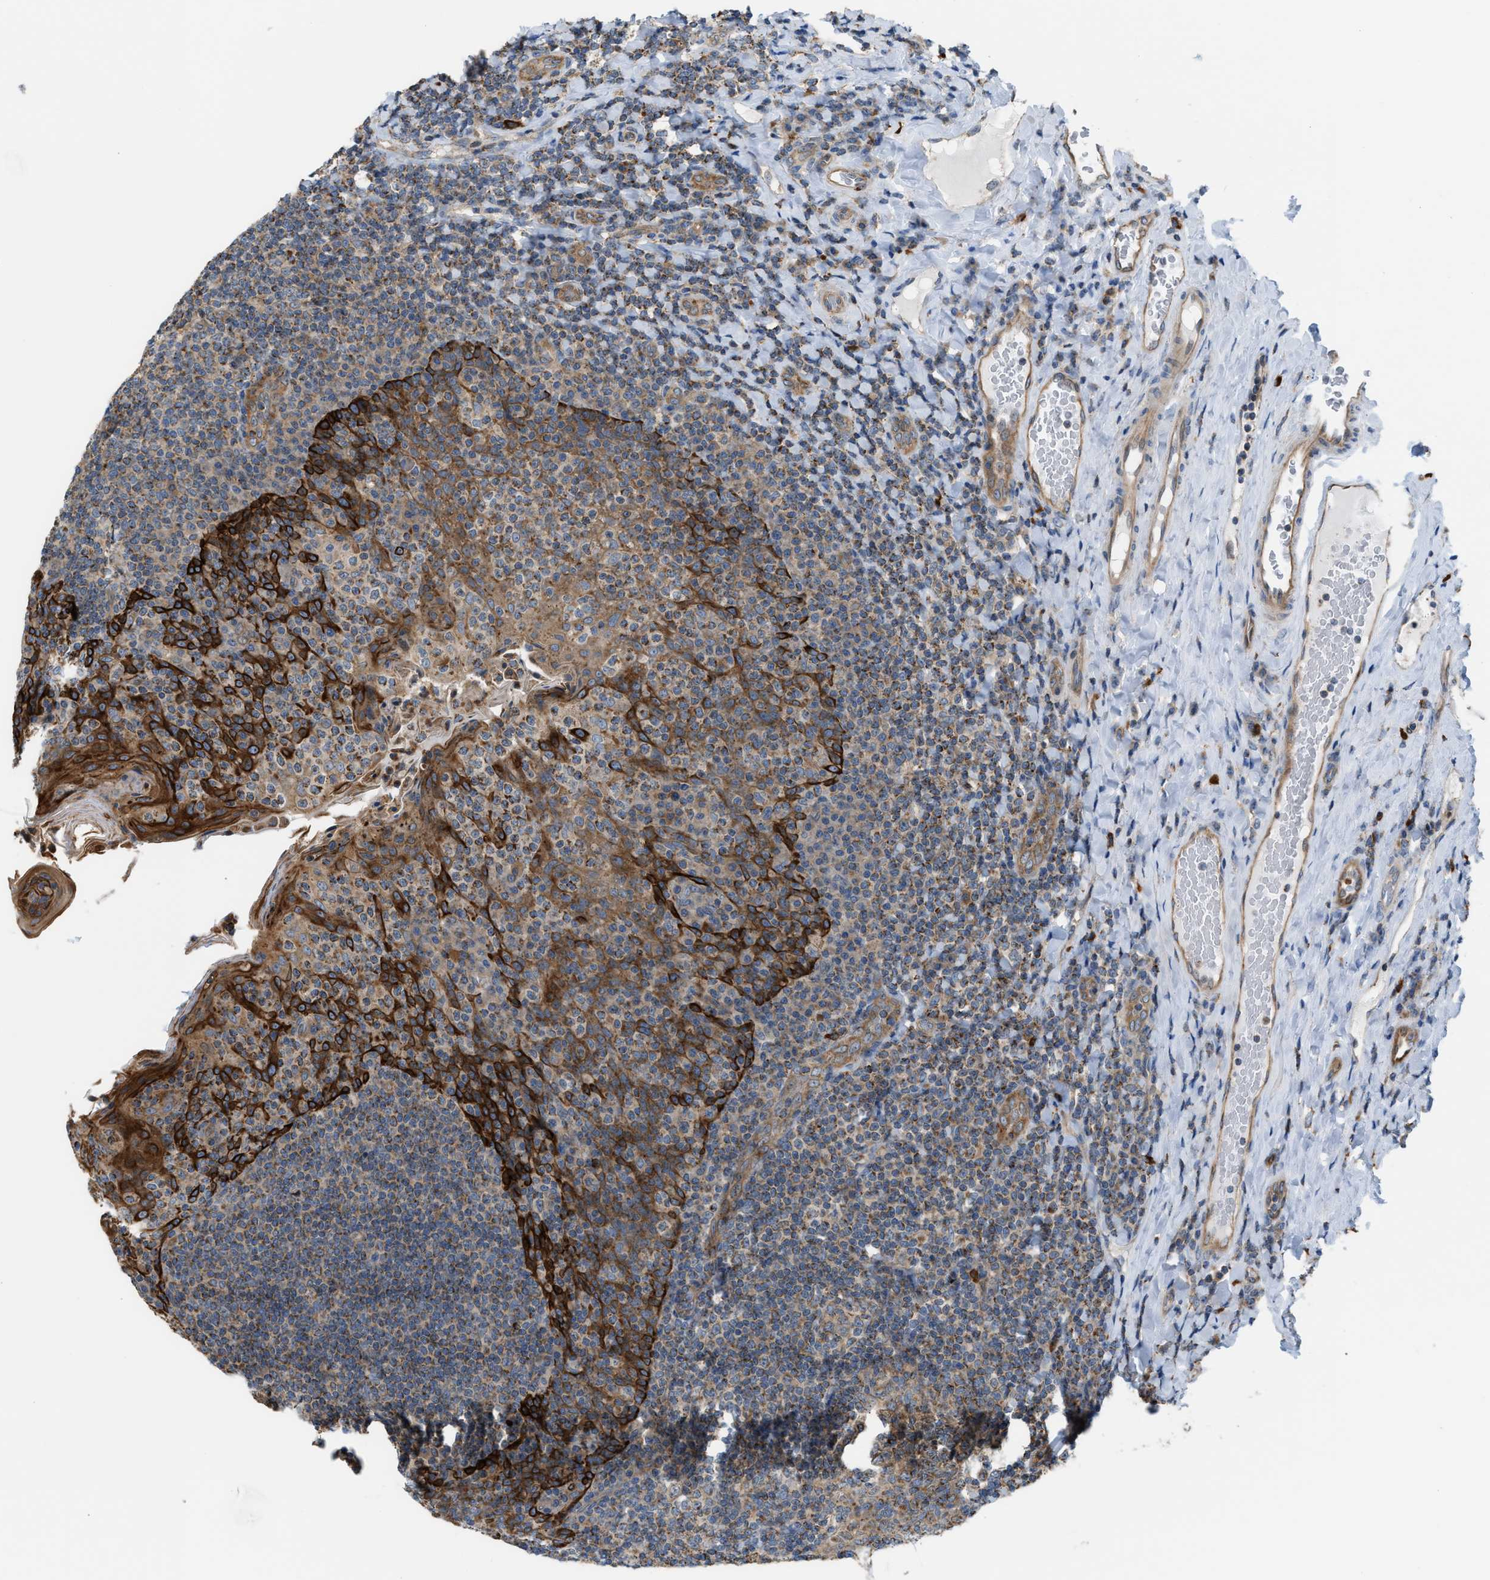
{"staining": {"intensity": "moderate", "quantity": "25%-75%", "location": "cytoplasmic/membranous"}, "tissue": "tonsil", "cell_type": "Germinal center cells", "image_type": "normal", "snomed": [{"axis": "morphology", "description": "Normal tissue, NOS"}, {"axis": "topography", "description": "Tonsil"}], "caption": "Immunohistochemistry (IHC) histopathology image of benign human tonsil stained for a protein (brown), which exhibits medium levels of moderate cytoplasmic/membranous staining in about 25%-75% of germinal center cells.", "gene": "PDCL", "patient": {"sex": "male", "age": 17}}